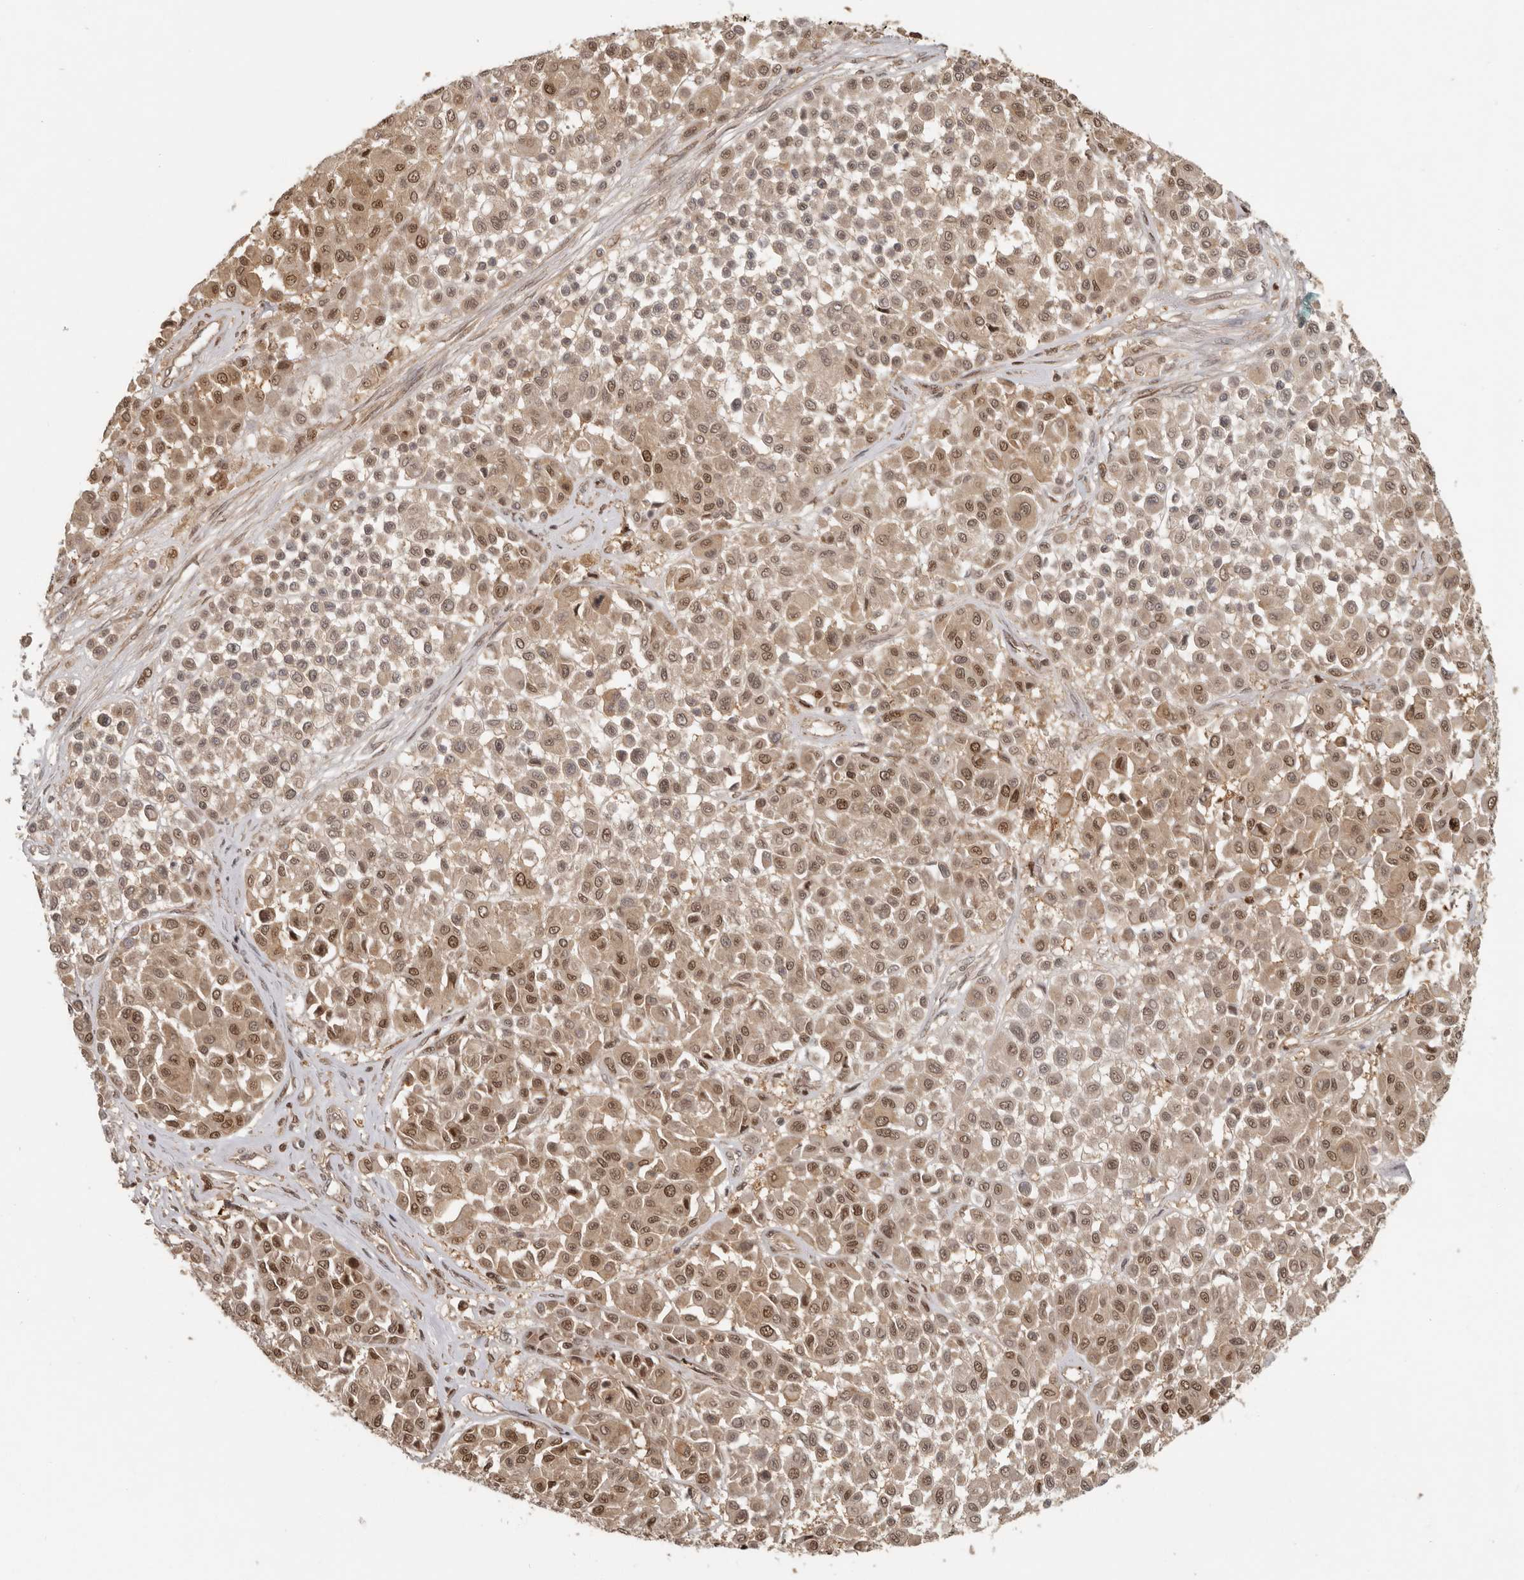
{"staining": {"intensity": "moderate", "quantity": ">75%", "location": "cytoplasmic/membranous,nuclear"}, "tissue": "melanoma", "cell_type": "Tumor cells", "image_type": "cancer", "snomed": [{"axis": "morphology", "description": "Malignant melanoma, Metastatic site"}, {"axis": "topography", "description": "Soft tissue"}], "caption": "Malignant melanoma (metastatic site) stained with DAB (3,3'-diaminobenzidine) IHC displays medium levels of moderate cytoplasmic/membranous and nuclear positivity in about >75% of tumor cells.", "gene": "PSMA5", "patient": {"sex": "male", "age": 41}}